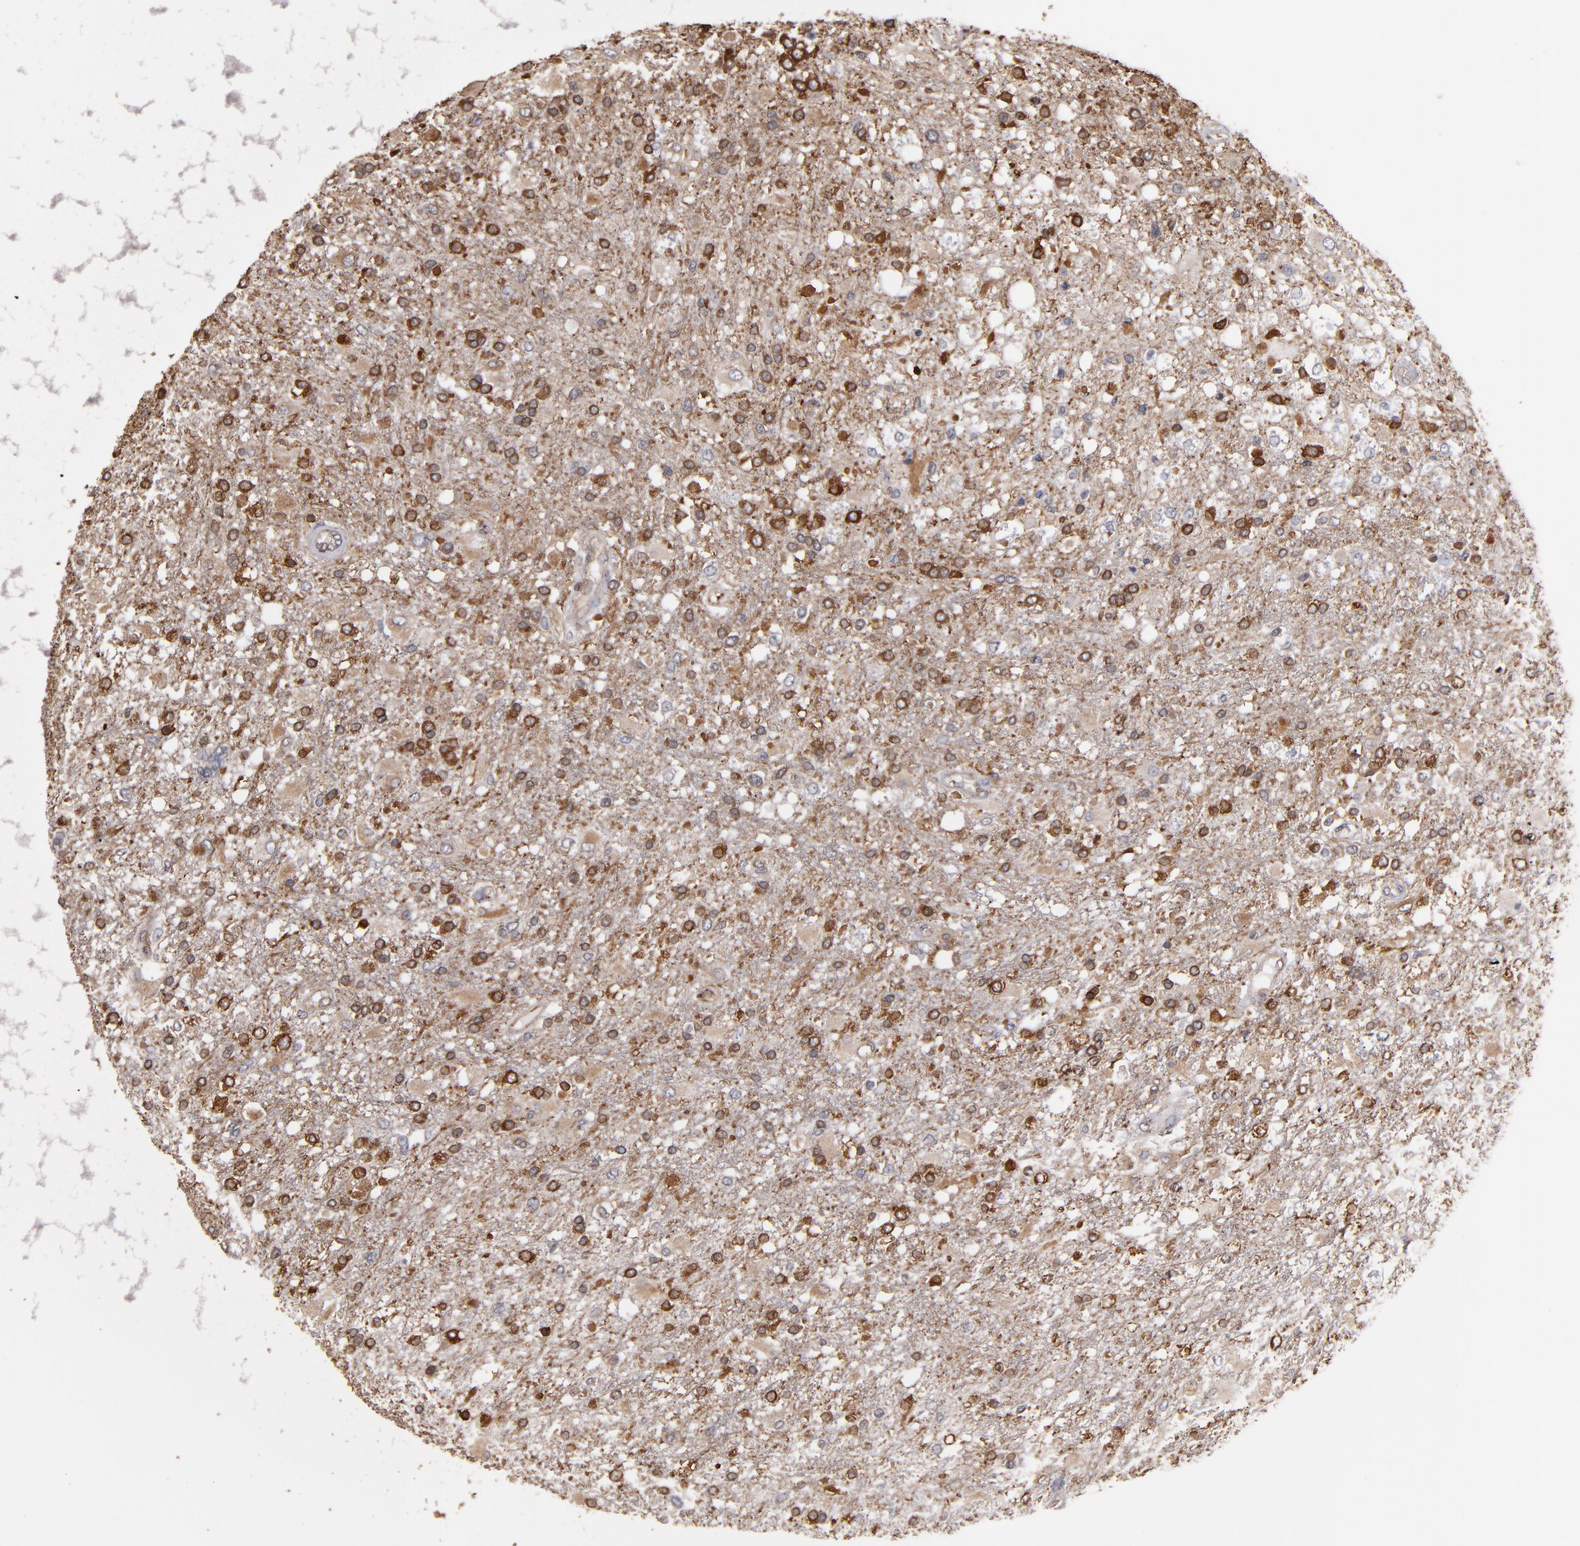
{"staining": {"intensity": "moderate", "quantity": "25%-75%", "location": "cytoplasmic/membranous"}, "tissue": "glioma", "cell_type": "Tumor cells", "image_type": "cancer", "snomed": [{"axis": "morphology", "description": "Glioma, malignant, High grade"}, {"axis": "topography", "description": "Cerebral cortex"}], "caption": "A medium amount of moderate cytoplasmic/membranous positivity is present in about 25%-75% of tumor cells in glioma tissue. The staining was performed using DAB to visualize the protein expression in brown, while the nuclei were stained in blue with hematoxylin (Magnification: 20x).", "gene": "PGRMC1", "patient": {"sex": "male", "age": 79}}